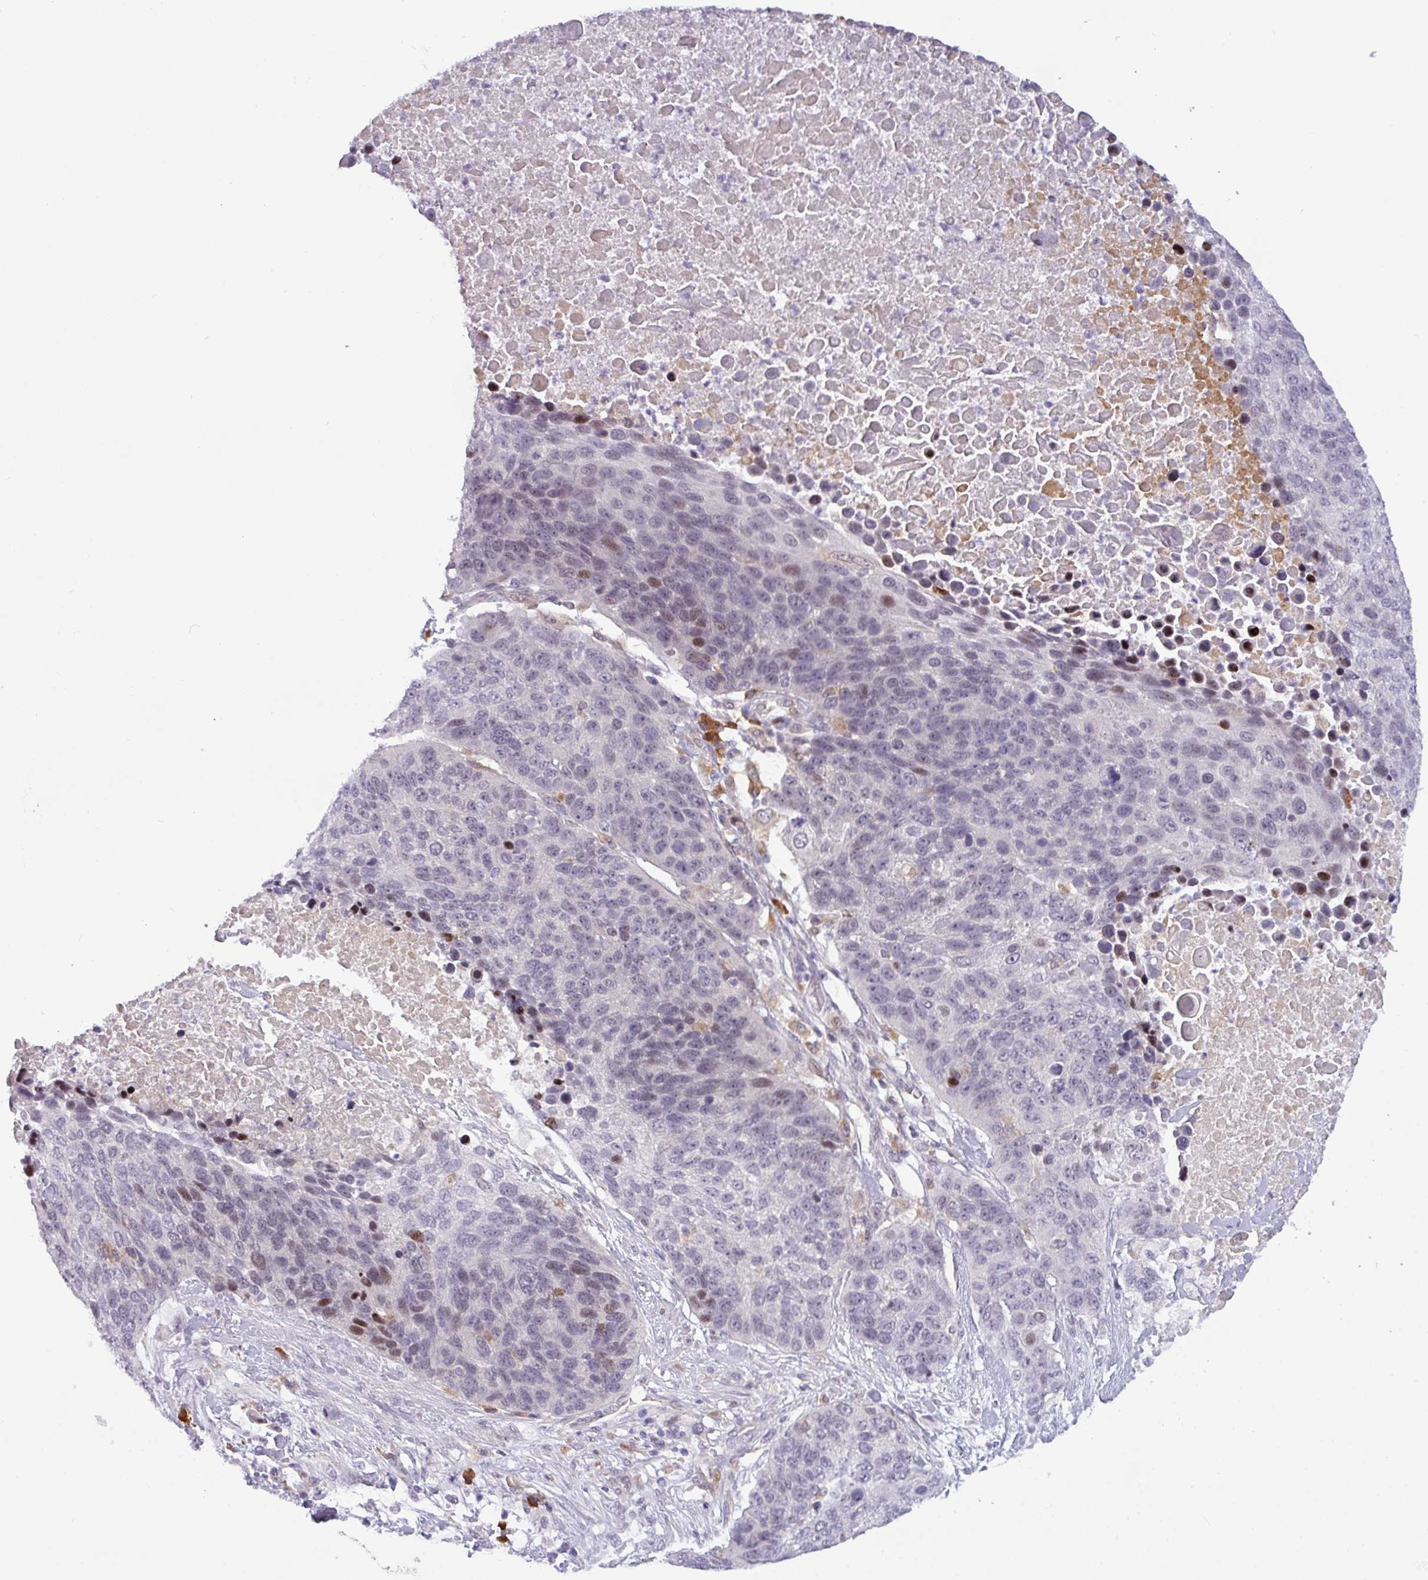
{"staining": {"intensity": "moderate", "quantity": "<25%", "location": "nuclear"}, "tissue": "lung cancer", "cell_type": "Tumor cells", "image_type": "cancer", "snomed": [{"axis": "morphology", "description": "Normal tissue, NOS"}, {"axis": "morphology", "description": "Squamous cell carcinoma, NOS"}, {"axis": "topography", "description": "Lymph node"}, {"axis": "topography", "description": "Lung"}], "caption": "About <25% of tumor cells in human lung cancer demonstrate moderate nuclear protein expression as visualized by brown immunohistochemical staining.", "gene": "SLC66A2", "patient": {"sex": "male", "age": 66}}